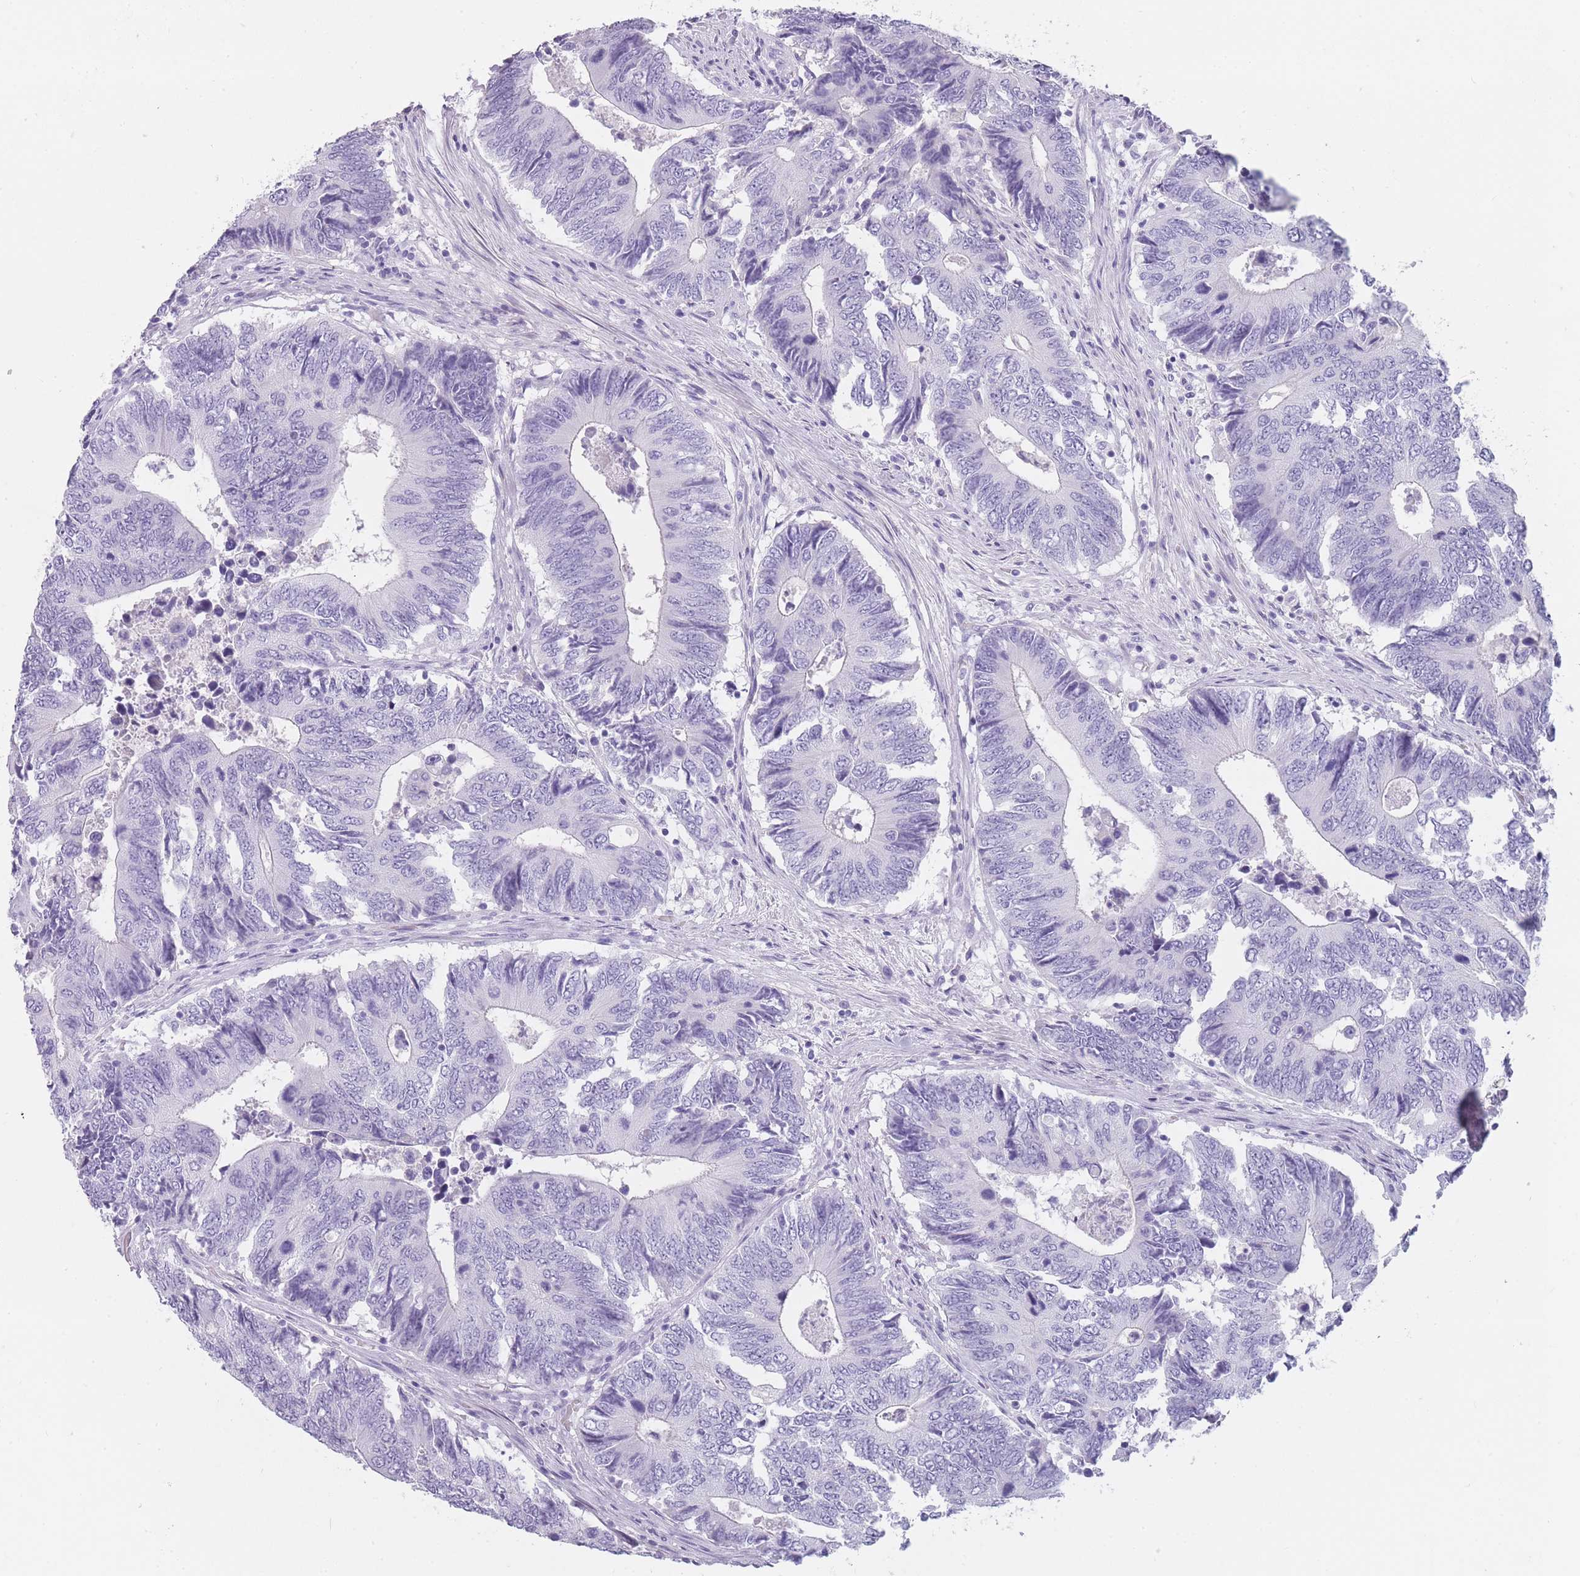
{"staining": {"intensity": "negative", "quantity": "none", "location": "none"}, "tissue": "colorectal cancer", "cell_type": "Tumor cells", "image_type": "cancer", "snomed": [{"axis": "morphology", "description": "Adenocarcinoma, NOS"}, {"axis": "topography", "description": "Colon"}], "caption": "There is no significant expression in tumor cells of colorectal cancer.", "gene": "TCP11", "patient": {"sex": "male", "age": 87}}